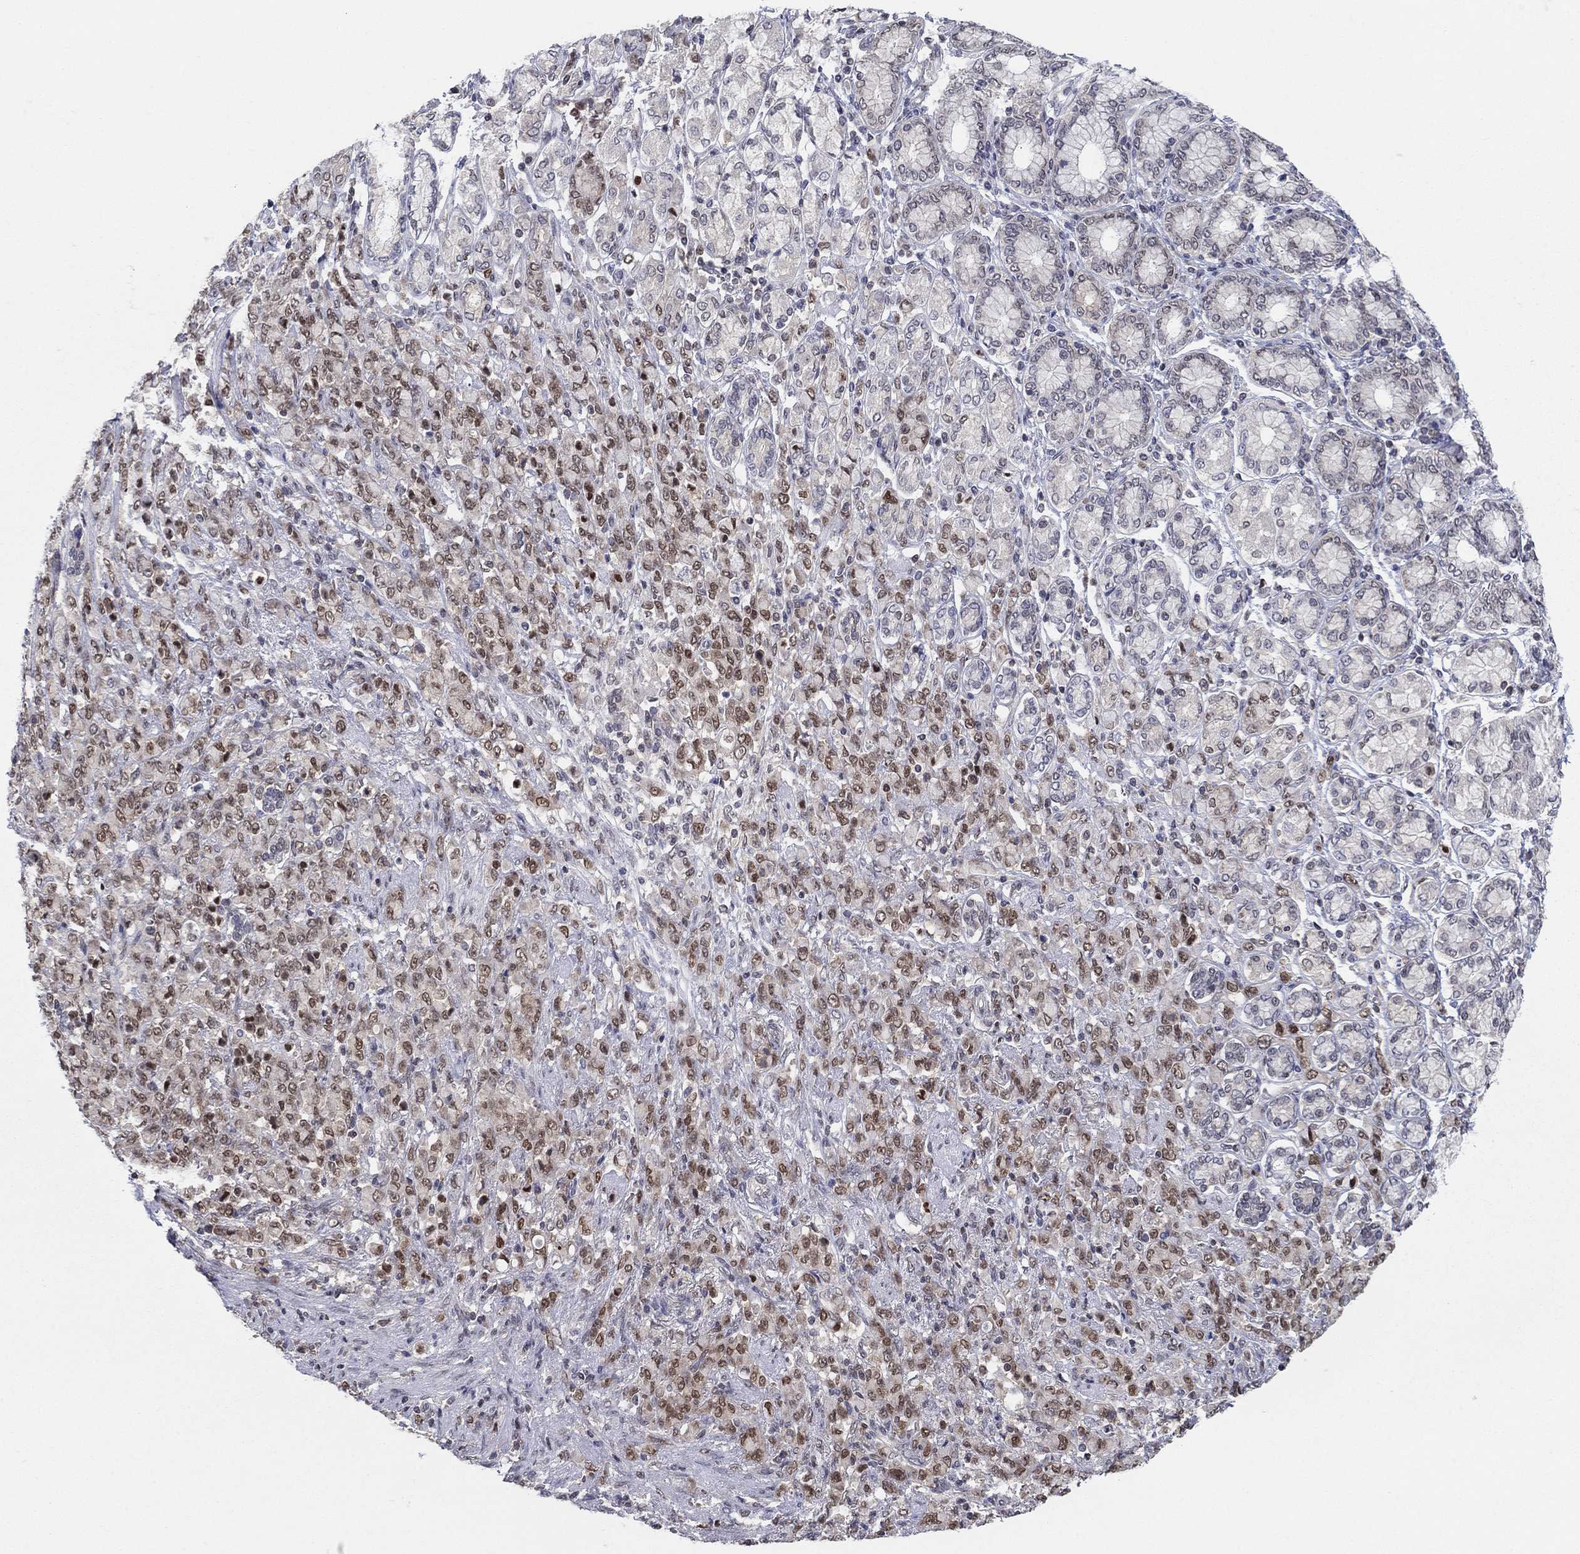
{"staining": {"intensity": "moderate", "quantity": ">75%", "location": "nuclear"}, "tissue": "stomach cancer", "cell_type": "Tumor cells", "image_type": "cancer", "snomed": [{"axis": "morphology", "description": "Normal tissue, NOS"}, {"axis": "morphology", "description": "Adenocarcinoma, NOS"}, {"axis": "topography", "description": "Stomach"}], "caption": "Brown immunohistochemical staining in human stomach cancer reveals moderate nuclear positivity in about >75% of tumor cells.", "gene": "CENPE", "patient": {"sex": "female", "age": 79}}